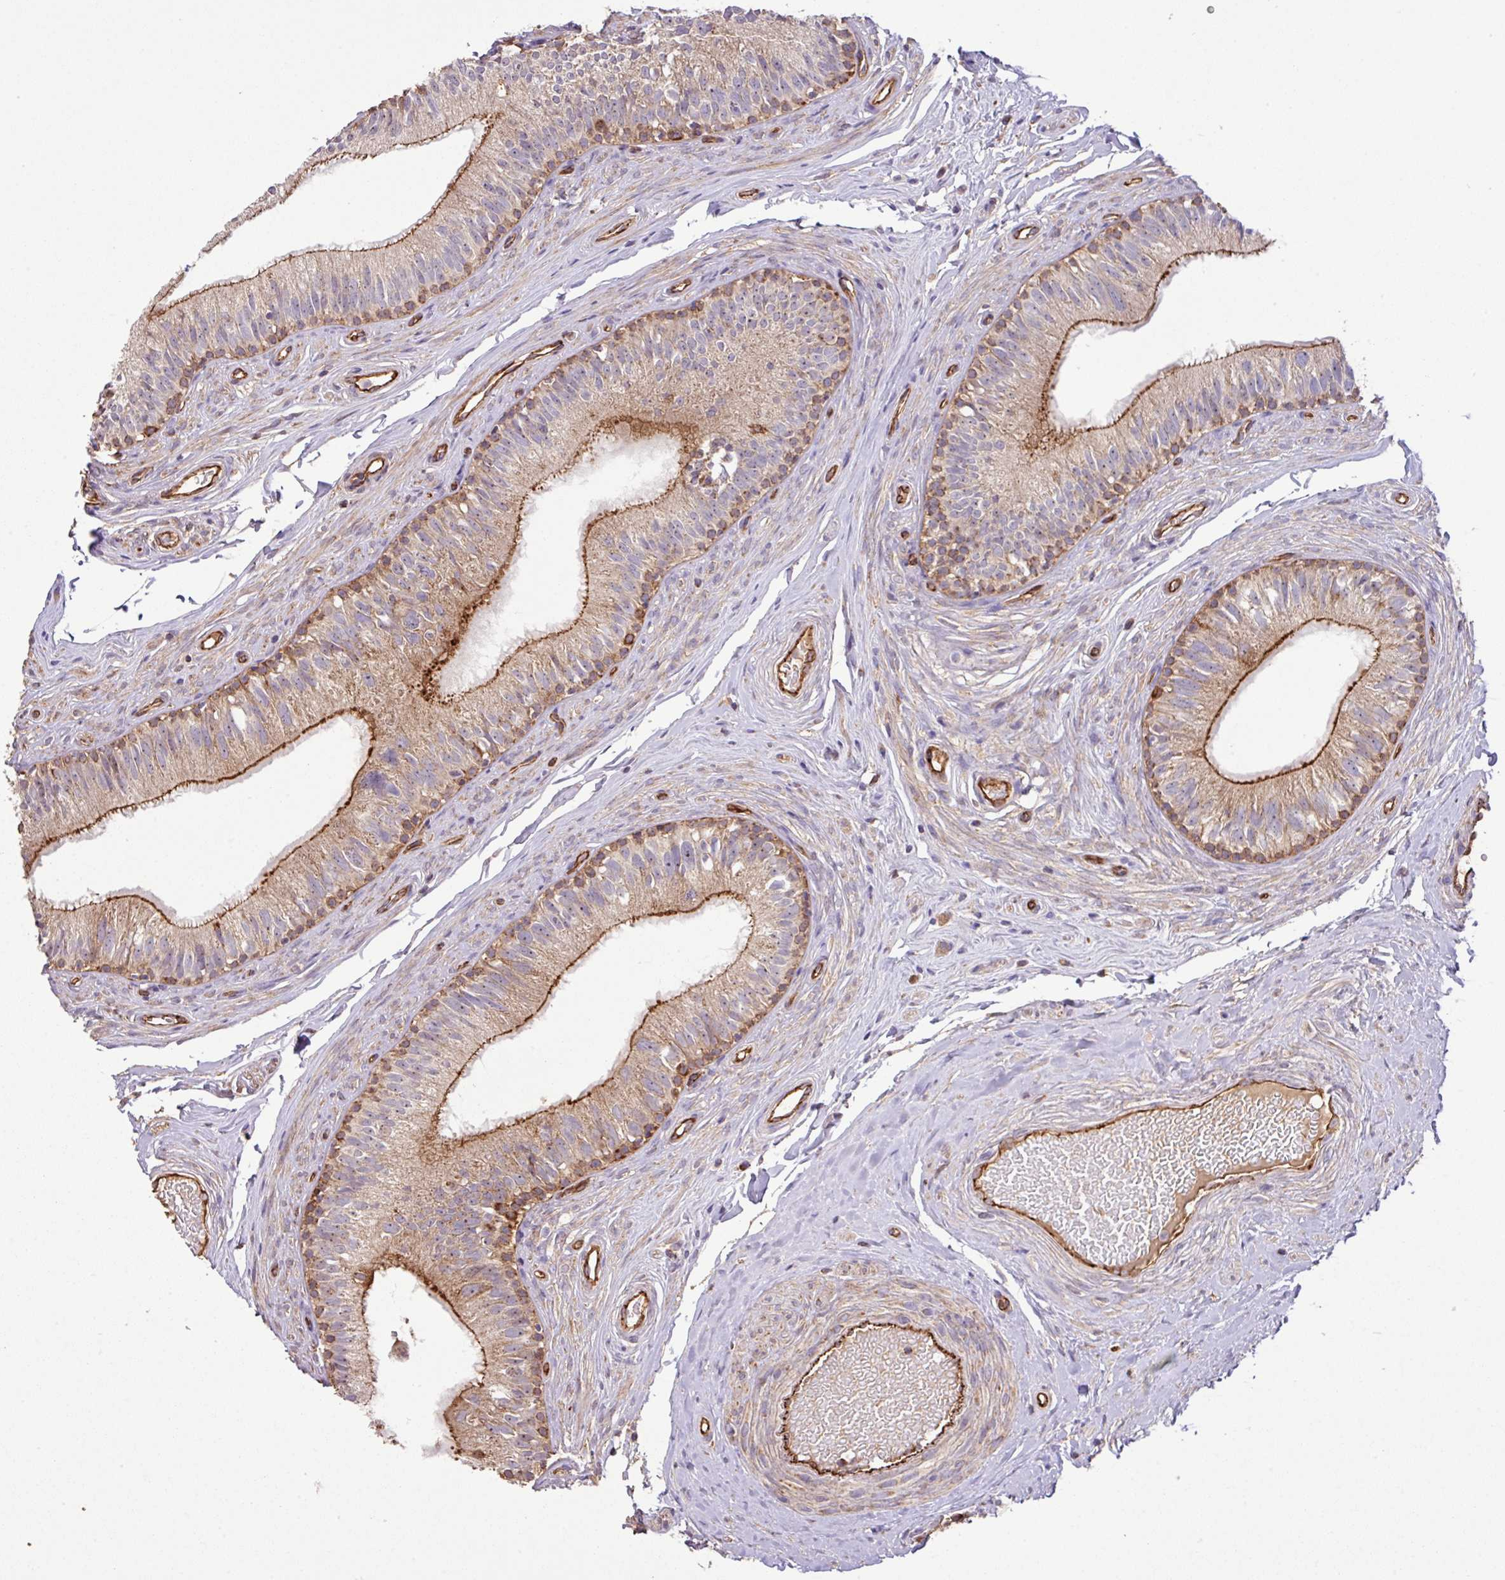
{"staining": {"intensity": "strong", "quantity": ">75%", "location": "cytoplasmic/membranous"}, "tissue": "epididymis", "cell_type": "Glandular cells", "image_type": "normal", "snomed": [{"axis": "morphology", "description": "Normal tissue, NOS"}, {"axis": "morphology", "description": "Seminoma, NOS"}, {"axis": "topography", "description": "Testis"}, {"axis": "topography", "description": "Epididymis"}], "caption": "Immunohistochemistry (IHC) image of normal epididymis stained for a protein (brown), which demonstrates high levels of strong cytoplasmic/membranous positivity in approximately >75% of glandular cells.", "gene": "LRRC53", "patient": {"sex": "male", "age": 45}}